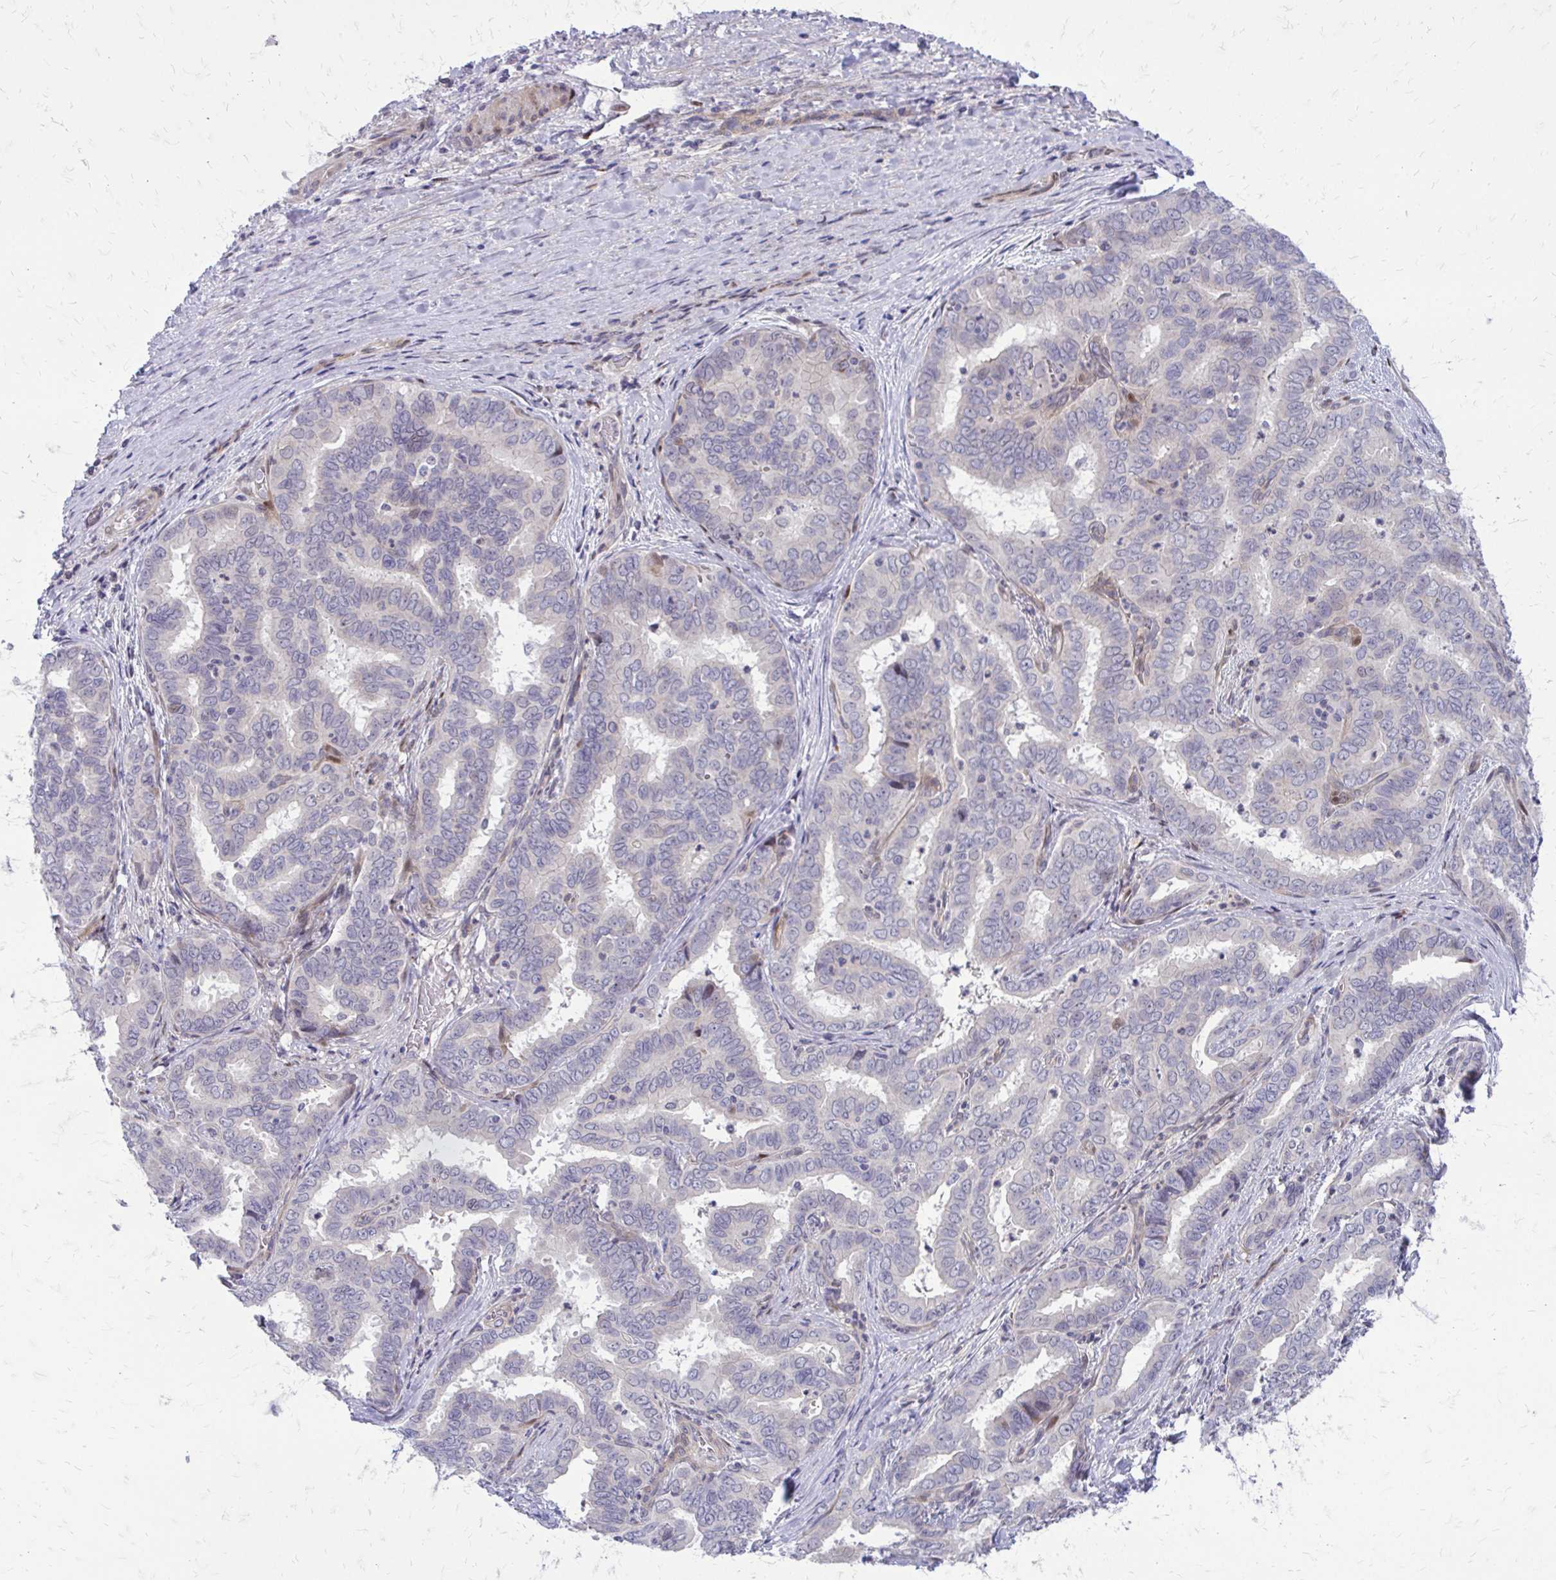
{"staining": {"intensity": "weak", "quantity": "<25%", "location": "nuclear"}, "tissue": "liver cancer", "cell_type": "Tumor cells", "image_type": "cancer", "snomed": [{"axis": "morphology", "description": "Cholangiocarcinoma"}, {"axis": "topography", "description": "Liver"}], "caption": "Protein analysis of liver cancer (cholangiocarcinoma) displays no significant positivity in tumor cells. (IHC, brightfield microscopy, high magnification).", "gene": "PPDPFL", "patient": {"sex": "female", "age": 64}}